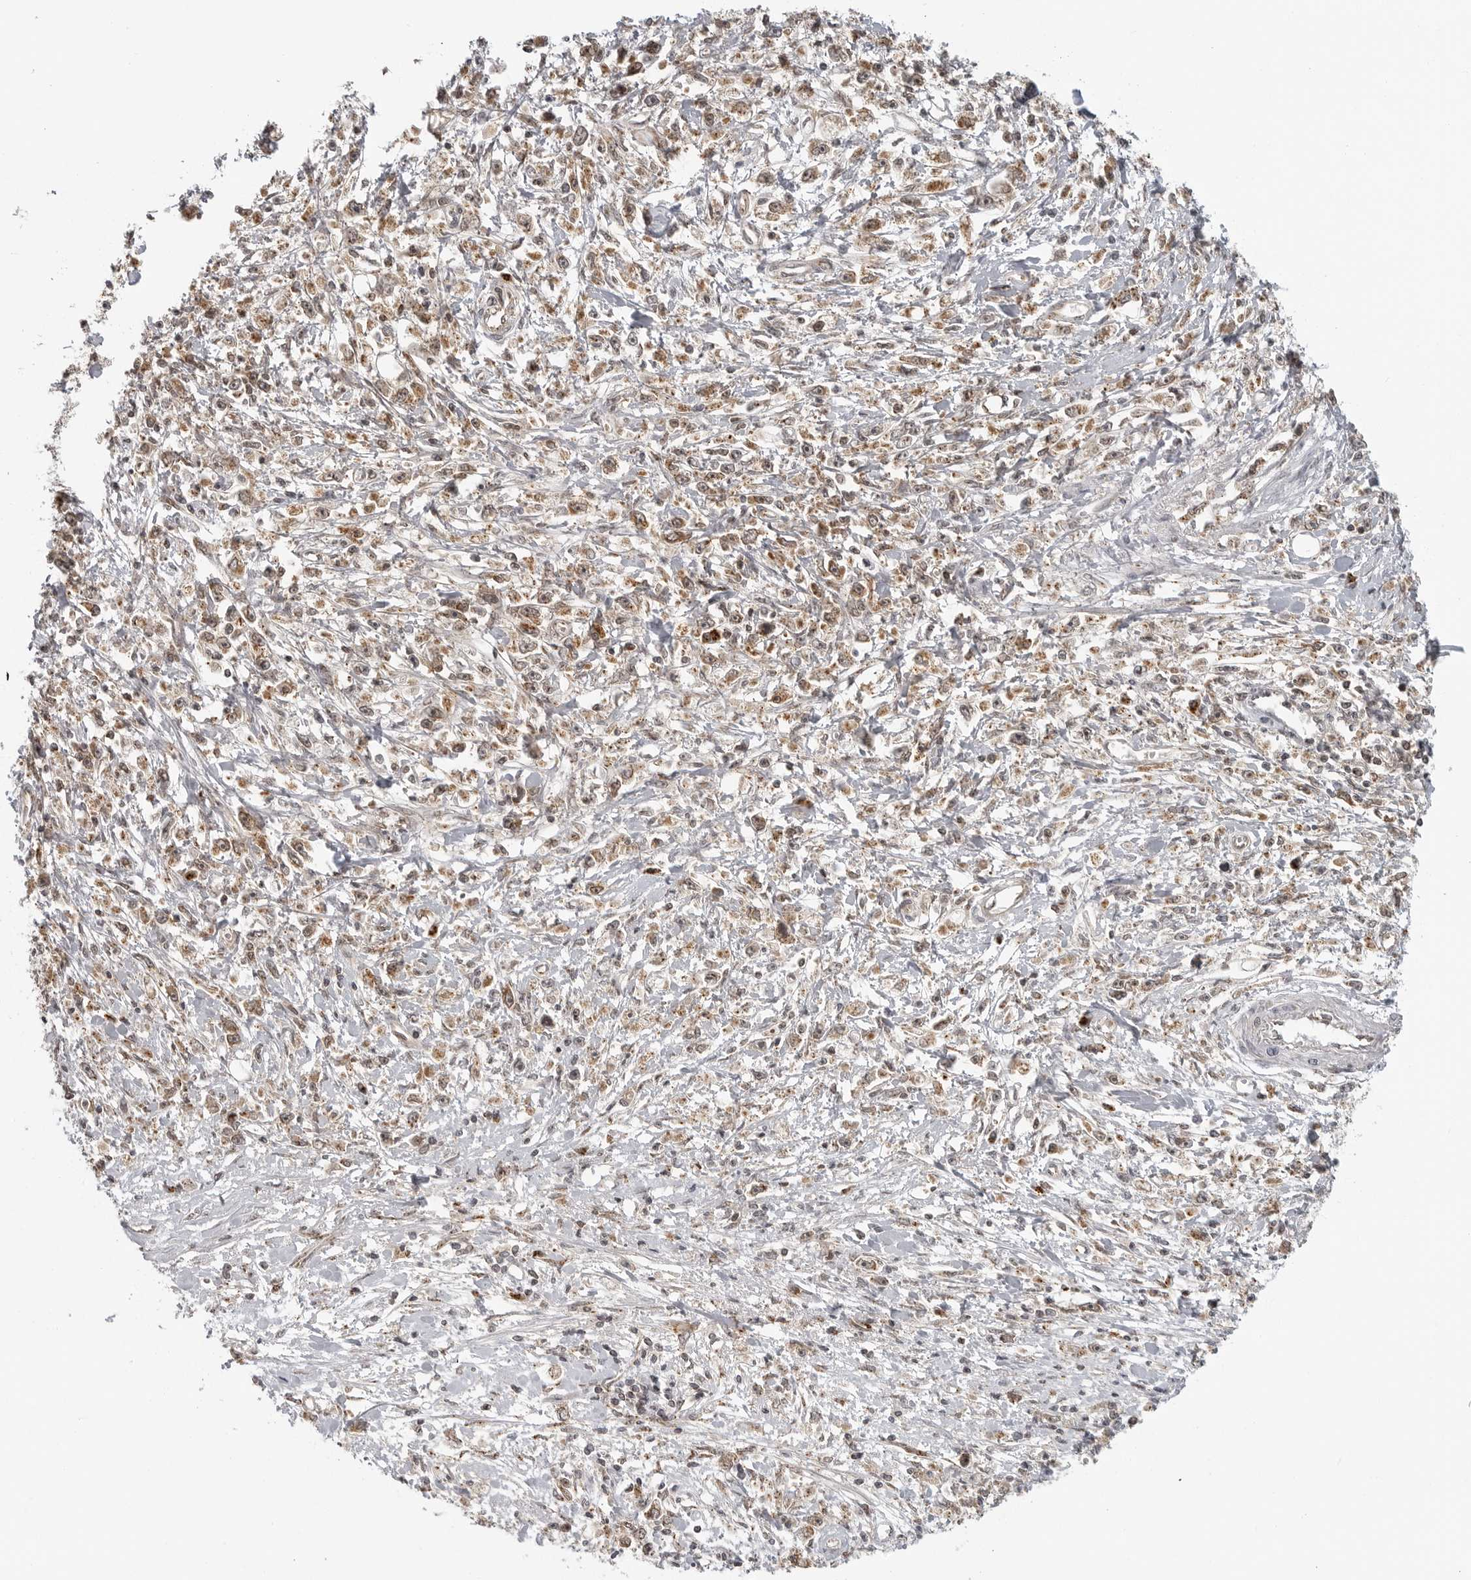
{"staining": {"intensity": "moderate", "quantity": ">75%", "location": "cytoplasmic/membranous"}, "tissue": "stomach cancer", "cell_type": "Tumor cells", "image_type": "cancer", "snomed": [{"axis": "morphology", "description": "Adenocarcinoma, NOS"}, {"axis": "topography", "description": "Stomach"}], "caption": "A photomicrograph of human stomach cancer stained for a protein demonstrates moderate cytoplasmic/membranous brown staining in tumor cells. Nuclei are stained in blue.", "gene": "COPA", "patient": {"sex": "female", "age": 59}}